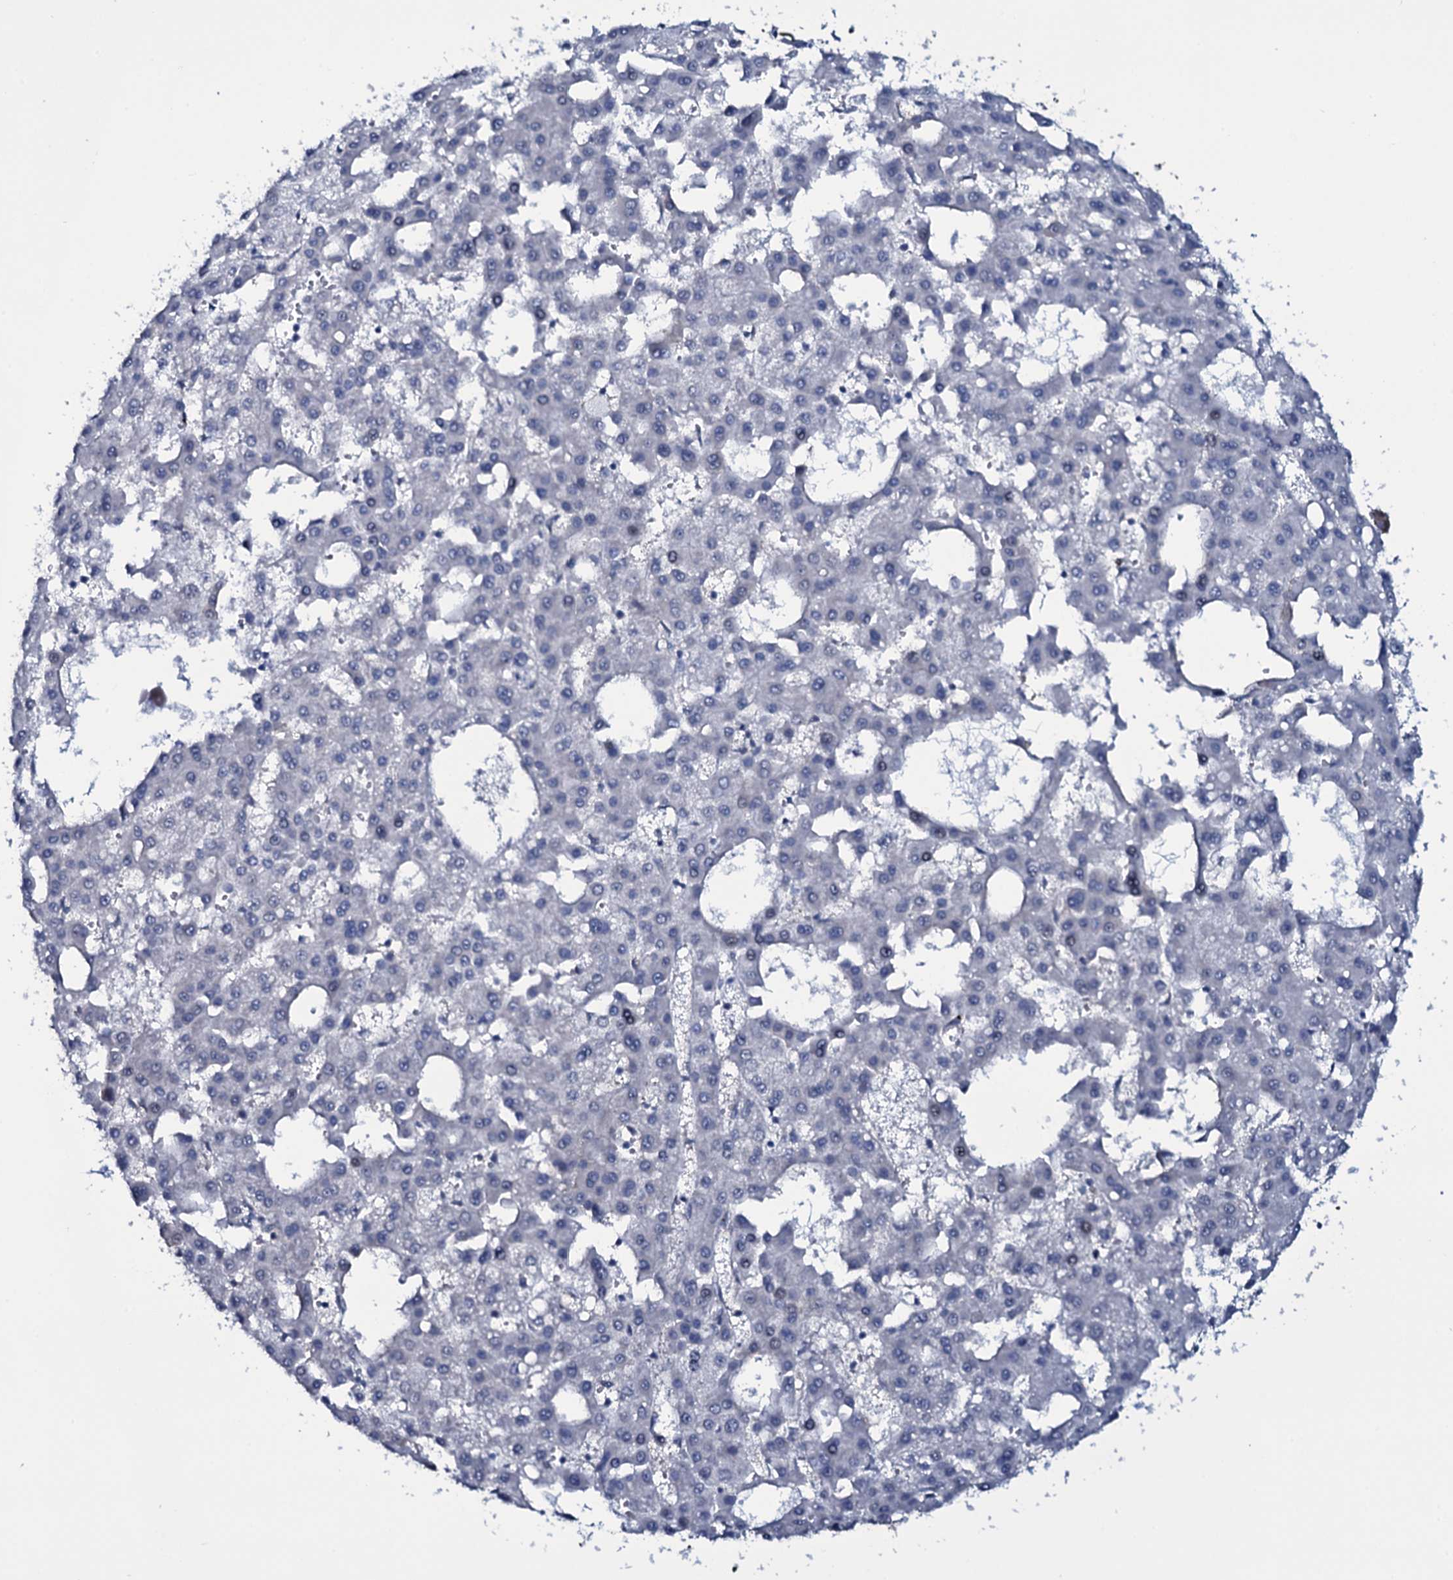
{"staining": {"intensity": "negative", "quantity": "none", "location": "none"}, "tissue": "liver cancer", "cell_type": "Tumor cells", "image_type": "cancer", "snomed": [{"axis": "morphology", "description": "Carcinoma, Hepatocellular, NOS"}, {"axis": "topography", "description": "Liver"}], "caption": "High magnification brightfield microscopy of liver hepatocellular carcinoma stained with DAB (3,3'-diaminobenzidine) (brown) and counterstained with hematoxylin (blue): tumor cells show no significant staining.", "gene": "WIPF3", "patient": {"sex": "male", "age": 47}}